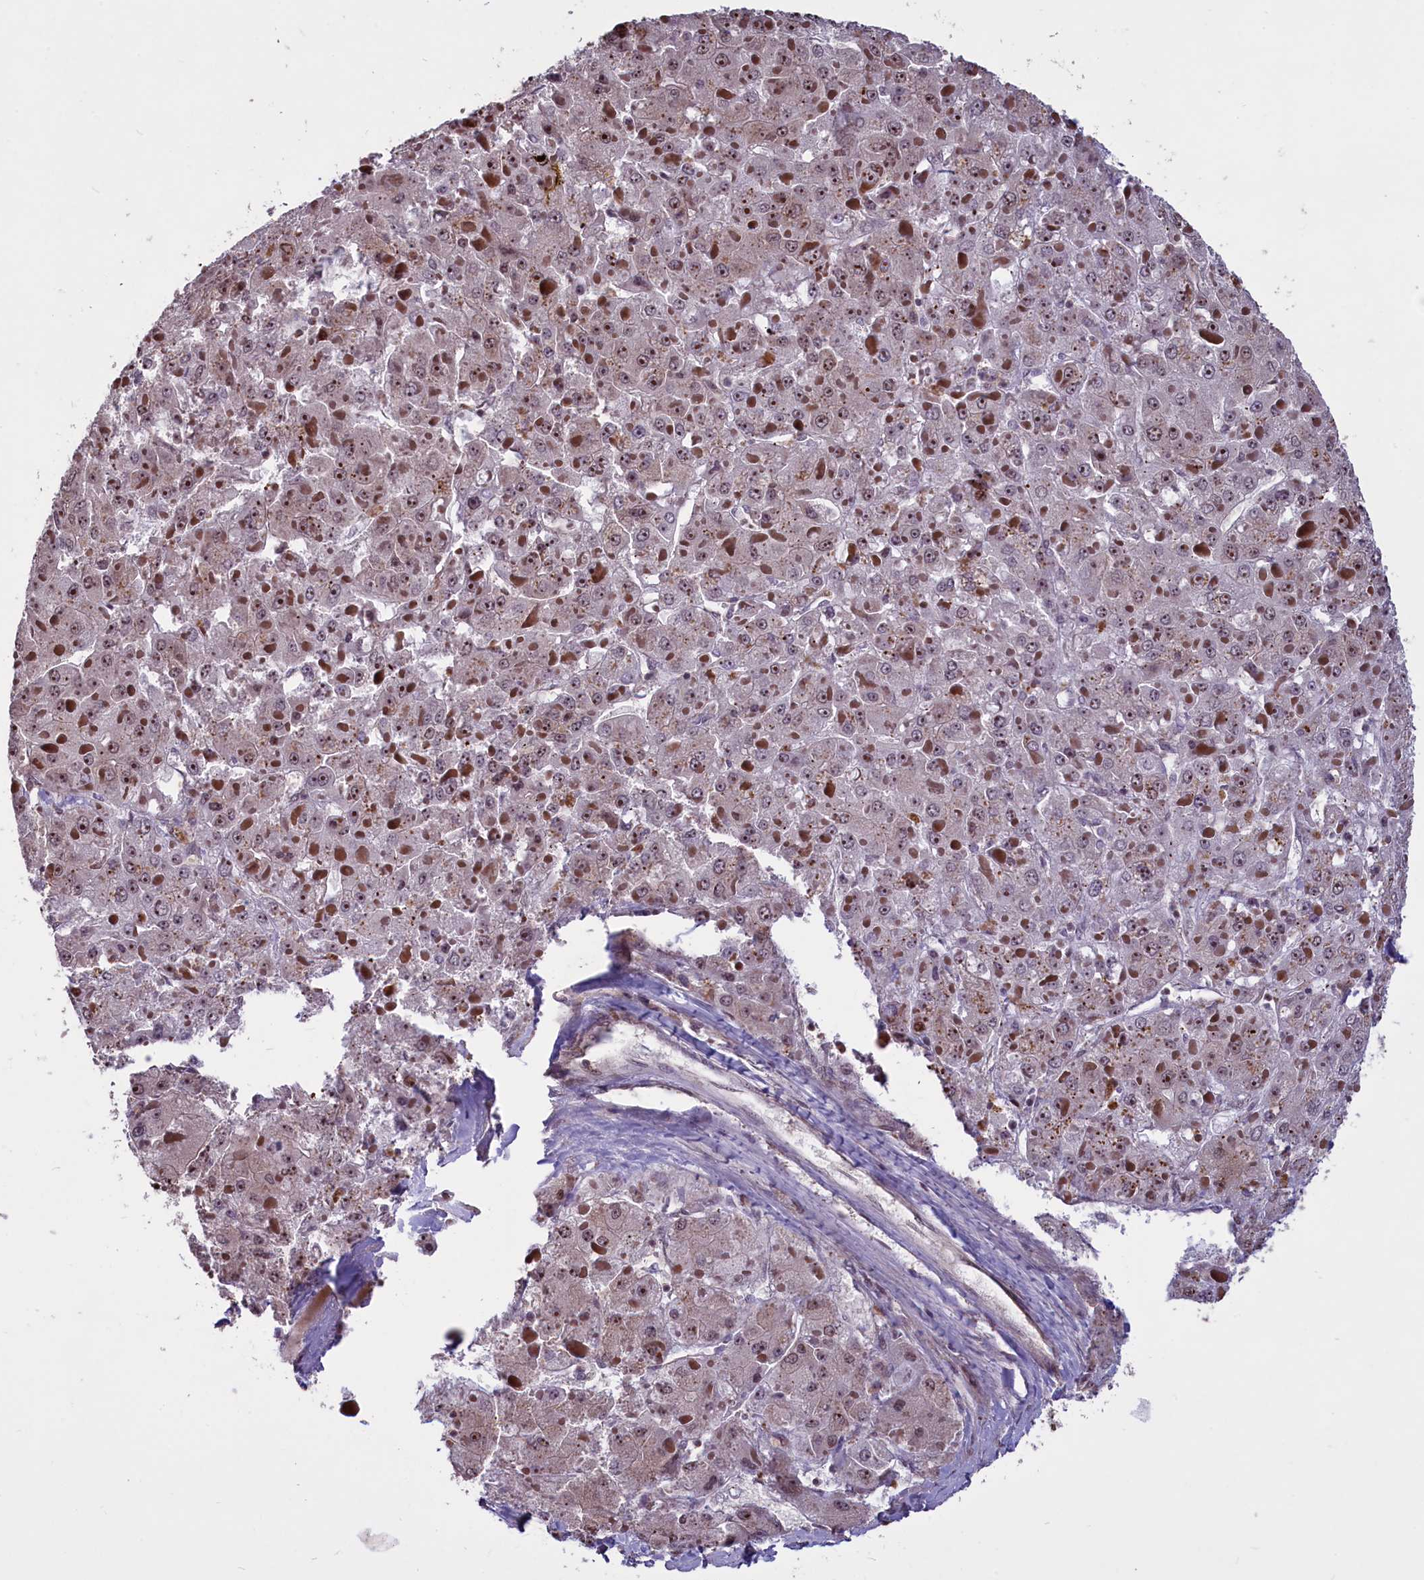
{"staining": {"intensity": "moderate", "quantity": ">75%", "location": "nuclear"}, "tissue": "liver cancer", "cell_type": "Tumor cells", "image_type": "cancer", "snomed": [{"axis": "morphology", "description": "Carcinoma, Hepatocellular, NOS"}, {"axis": "topography", "description": "Liver"}], "caption": "Liver cancer (hepatocellular carcinoma) stained with DAB immunohistochemistry exhibits medium levels of moderate nuclear staining in approximately >75% of tumor cells. (DAB IHC, brown staining for protein, blue staining for nuclei).", "gene": "SHFL", "patient": {"sex": "female", "age": 73}}